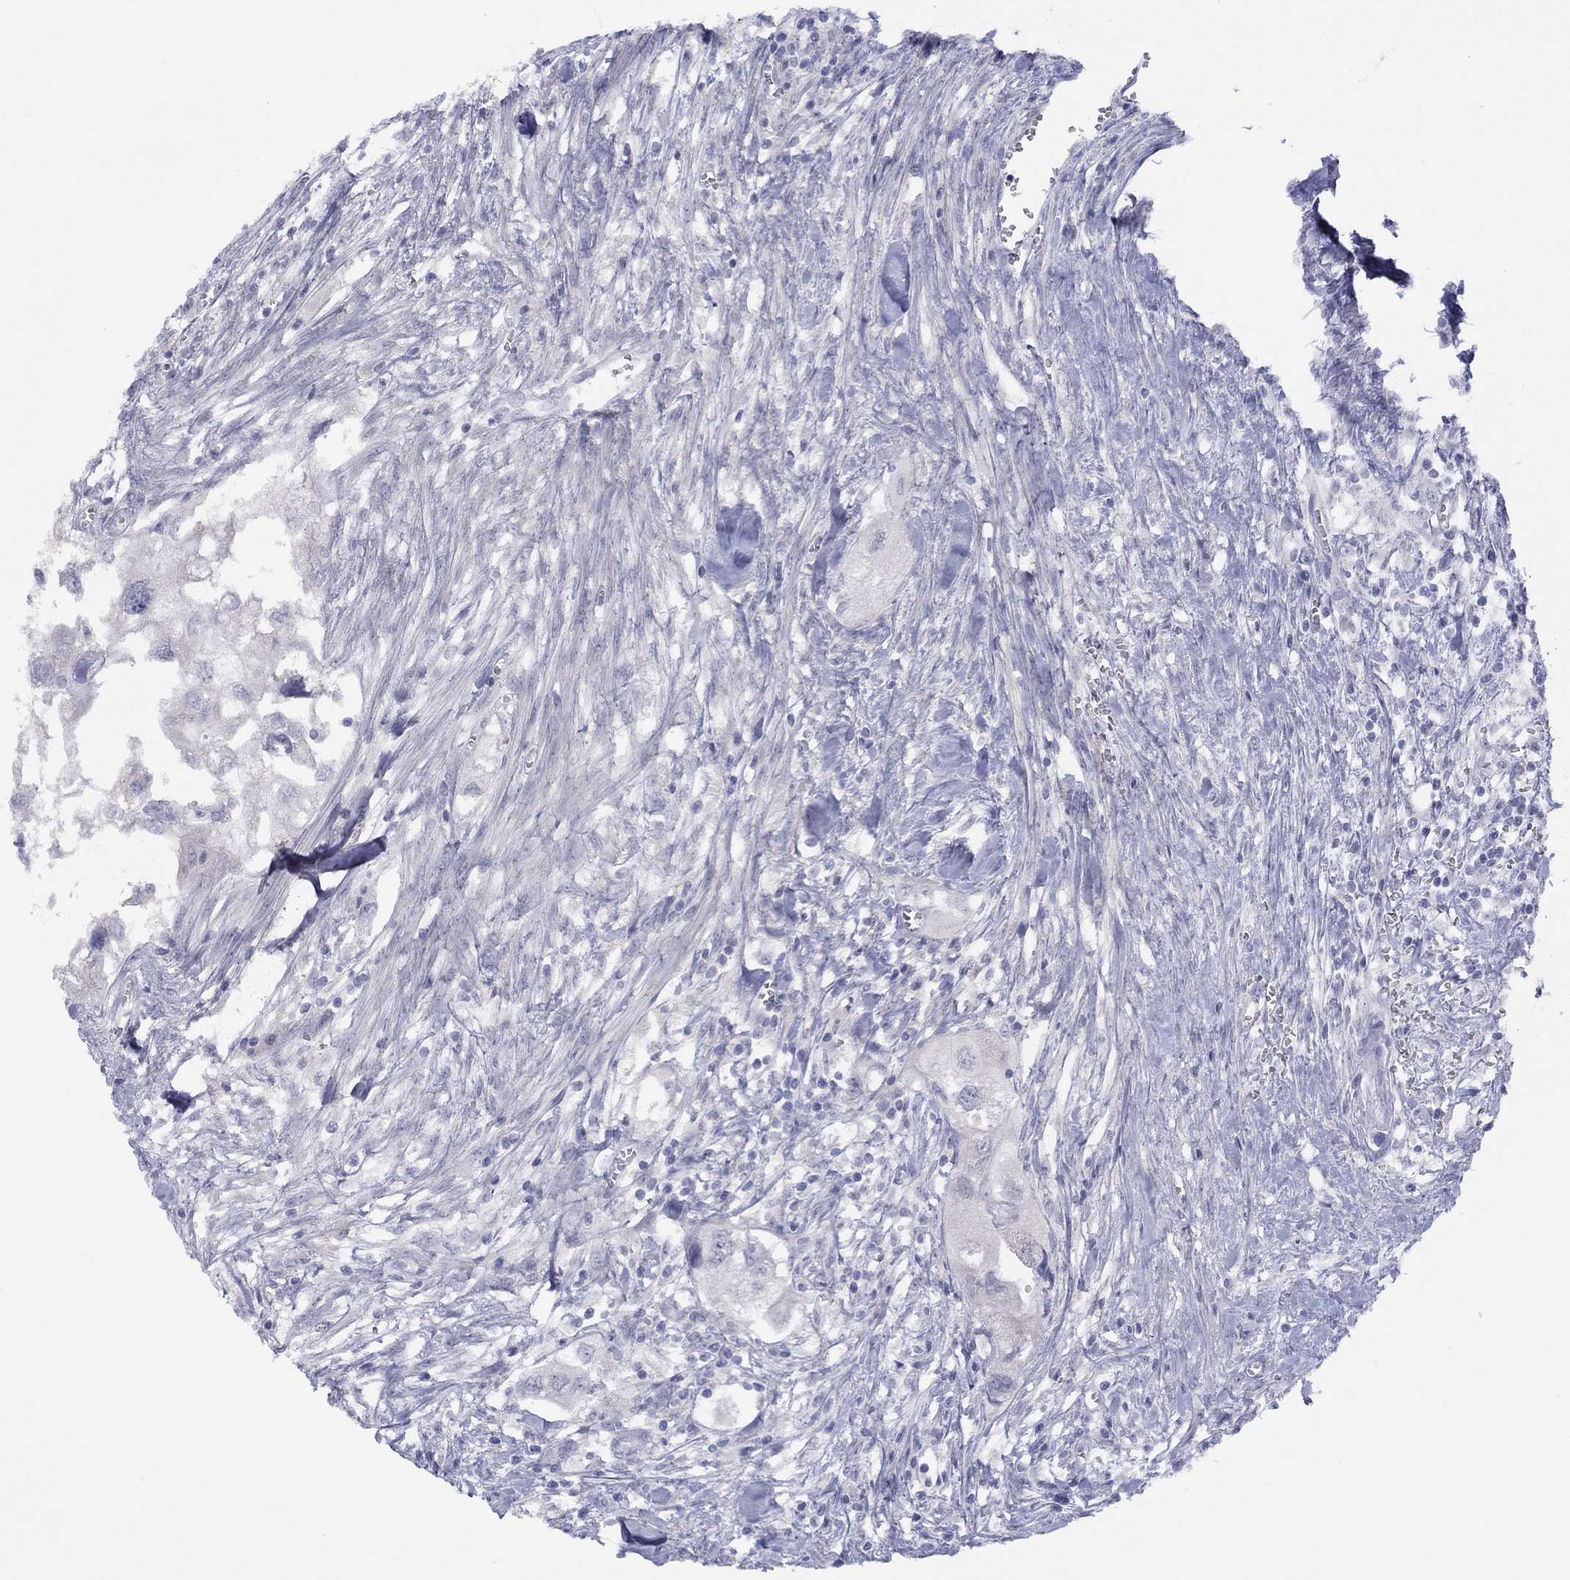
{"staining": {"intensity": "negative", "quantity": "none", "location": "none"}, "tissue": "urothelial cancer", "cell_type": "Tumor cells", "image_type": "cancer", "snomed": [{"axis": "morphology", "description": "Urothelial carcinoma, High grade"}, {"axis": "topography", "description": "Urinary bladder"}], "caption": "Immunohistochemistry (IHC) photomicrograph of neoplastic tissue: urothelial cancer stained with DAB (3,3'-diaminobenzidine) reveals no significant protein positivity in tumor cells.", "gene": "CYP2B6", "patient": {"sex": "male", "age": 59}}